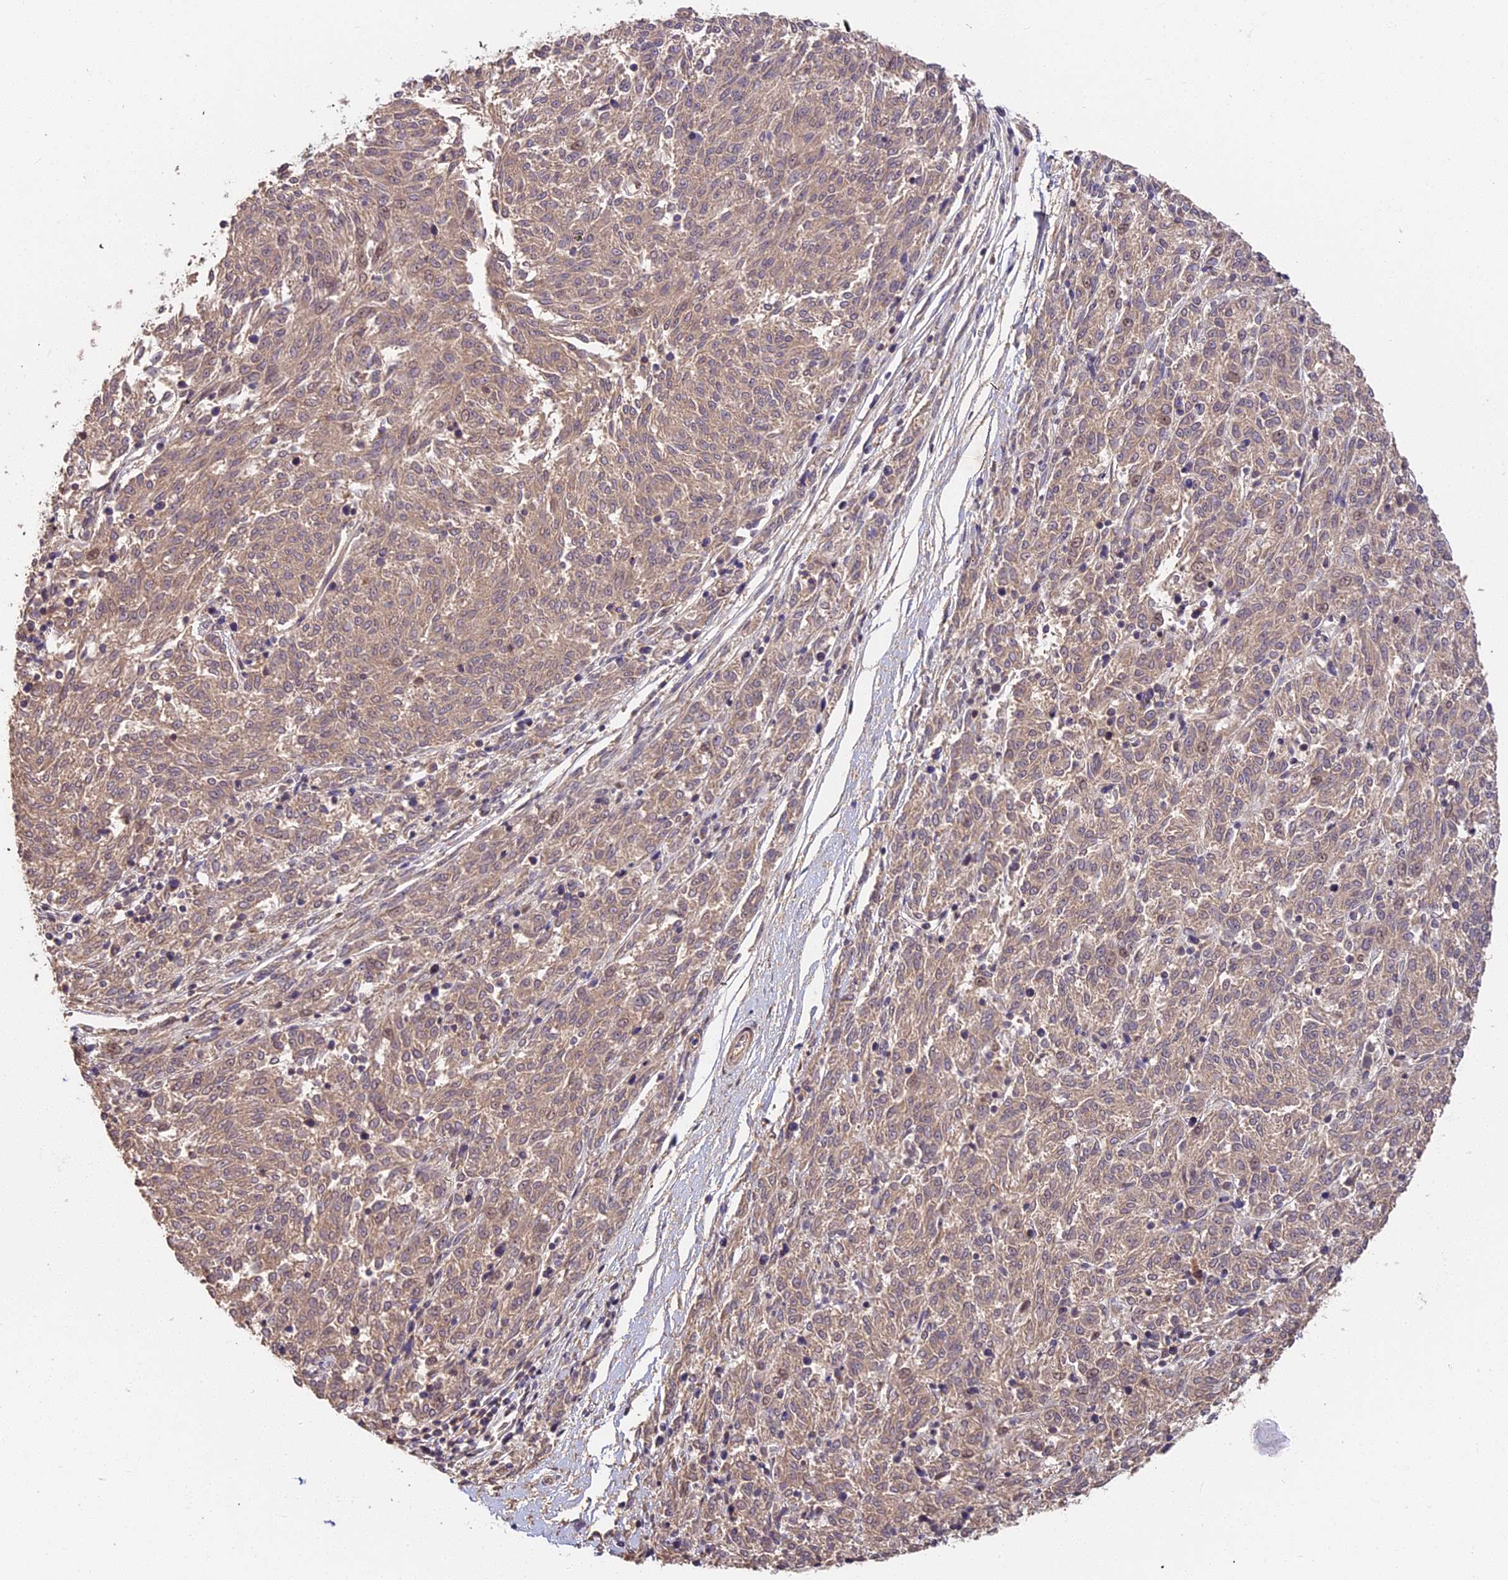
{"staining": {"intensity": "weak", "quantity": "25%-75%", "location": "cytoplasmic/membranous"}, "tissue": "melanoma", "cell_type": "Tumor cells", "image_type": "cancer", "snomed": [{"axis": "morphology", "description": "Malignant melanoma, NOS"}, {"axis": "topography", "description": "Skin"}], "caption": "Tumor cells display low levels of weak cytoplasmic/membranous expression in about 25%-75% of cells in human malignant melanoma.", "gene": "ARHGAP17", "patient": {"sex": "female", "age": 72}}